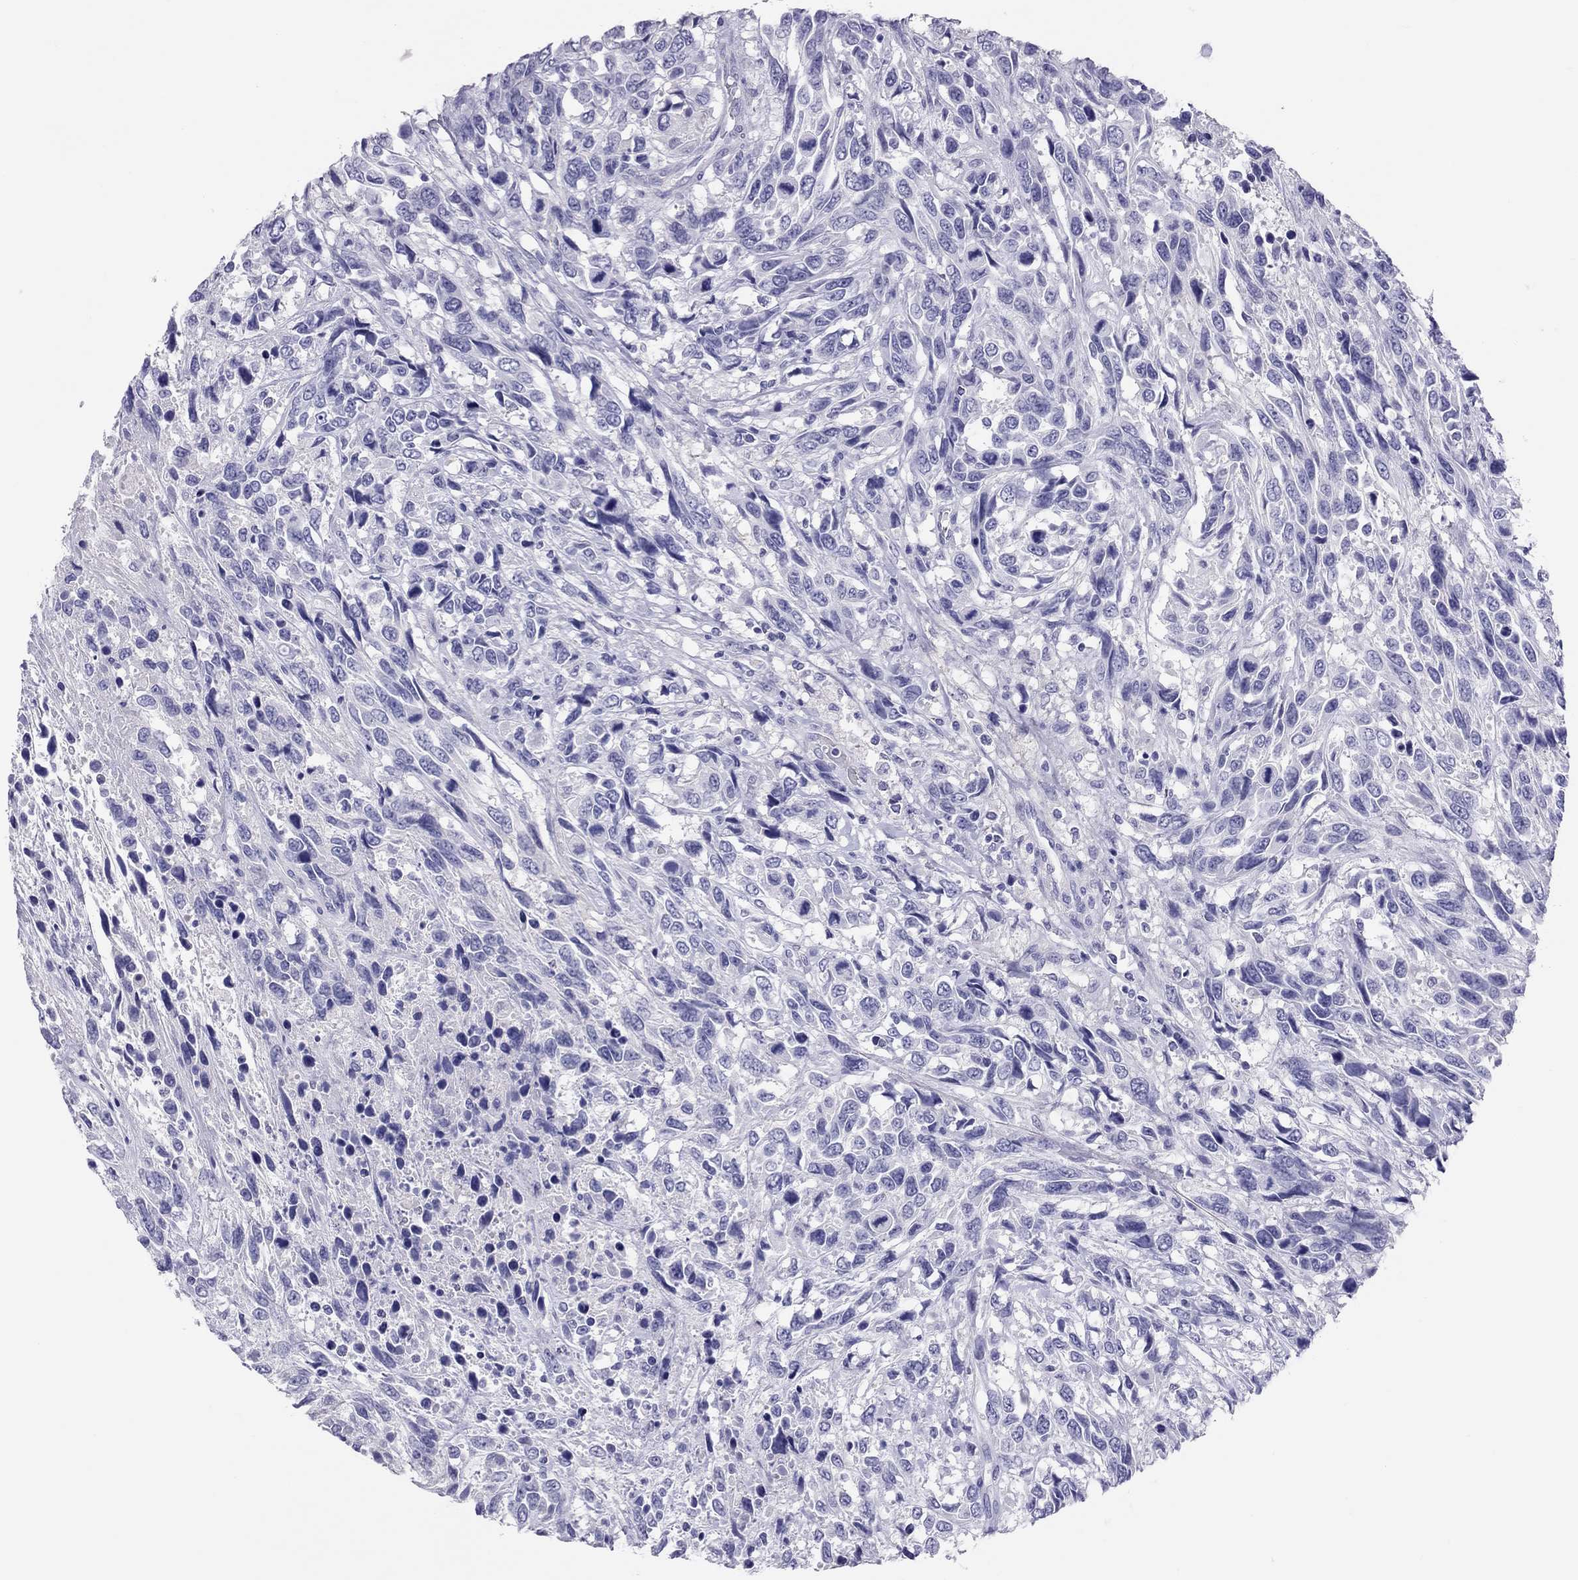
{"staining": {"intensity": "negative", "quantity": "none", "location": "none"}, "tissue": "urothelial cancer", "cell_type": "Tumor cells", "image_type": "cancer", "snomed": [{"axis": "morphology", "description": "Urothelial carcinoma, High grade"}, {"axis": "topography", "description": "Urinary bladder"}], "caption": "There is no significant staining in tumor cells of urothelial carcinoma (high-grade). (DAB (3,3'-diaminobenzidine) immunohistochemistry (IHC) visualized using brightfield microscopy, high magnification).", "gene": "PSMB11", "patient": {"sex": "female", "age": 70}}